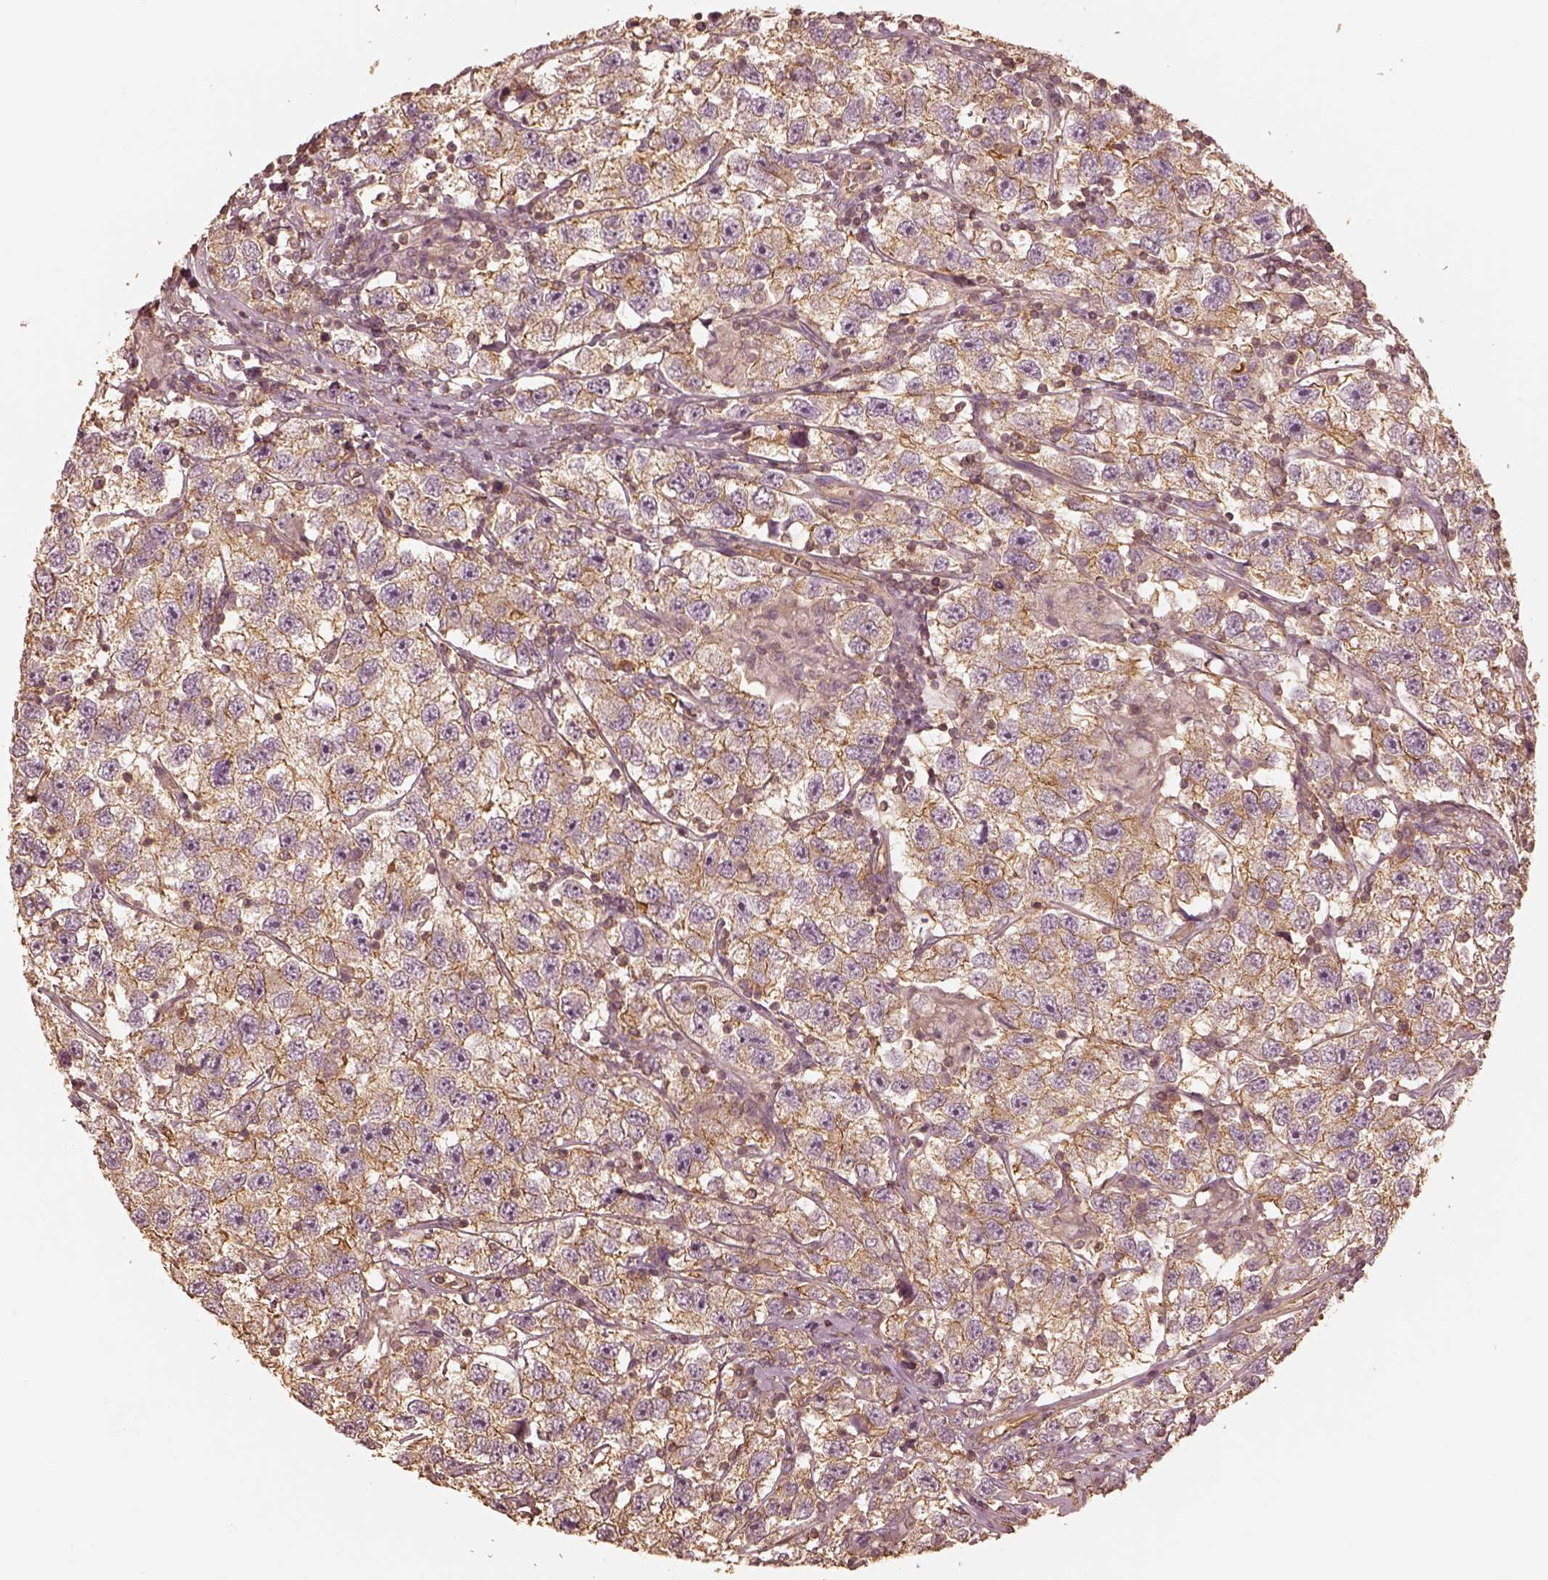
{"staining": {"intensity": "moderate", "quantity": ">75%", "location": "cytoplasmic/membranous"}, "tissue": "testis cancer", "cell_type": "Tumor cells", "image_type": "cancer", "snomed": [{"axis": "morphology", "description": "Seminoma, NOS"}, {"axis": "topography", "description": "Testis"}], "caption": "A medium amount of moderate cytoplasmic/membranous staining is seen in about >75% of tumor cells in testis seminoma tissue.", "gene": "WDR7", "patient": {"sex": "male", "age": 26}}